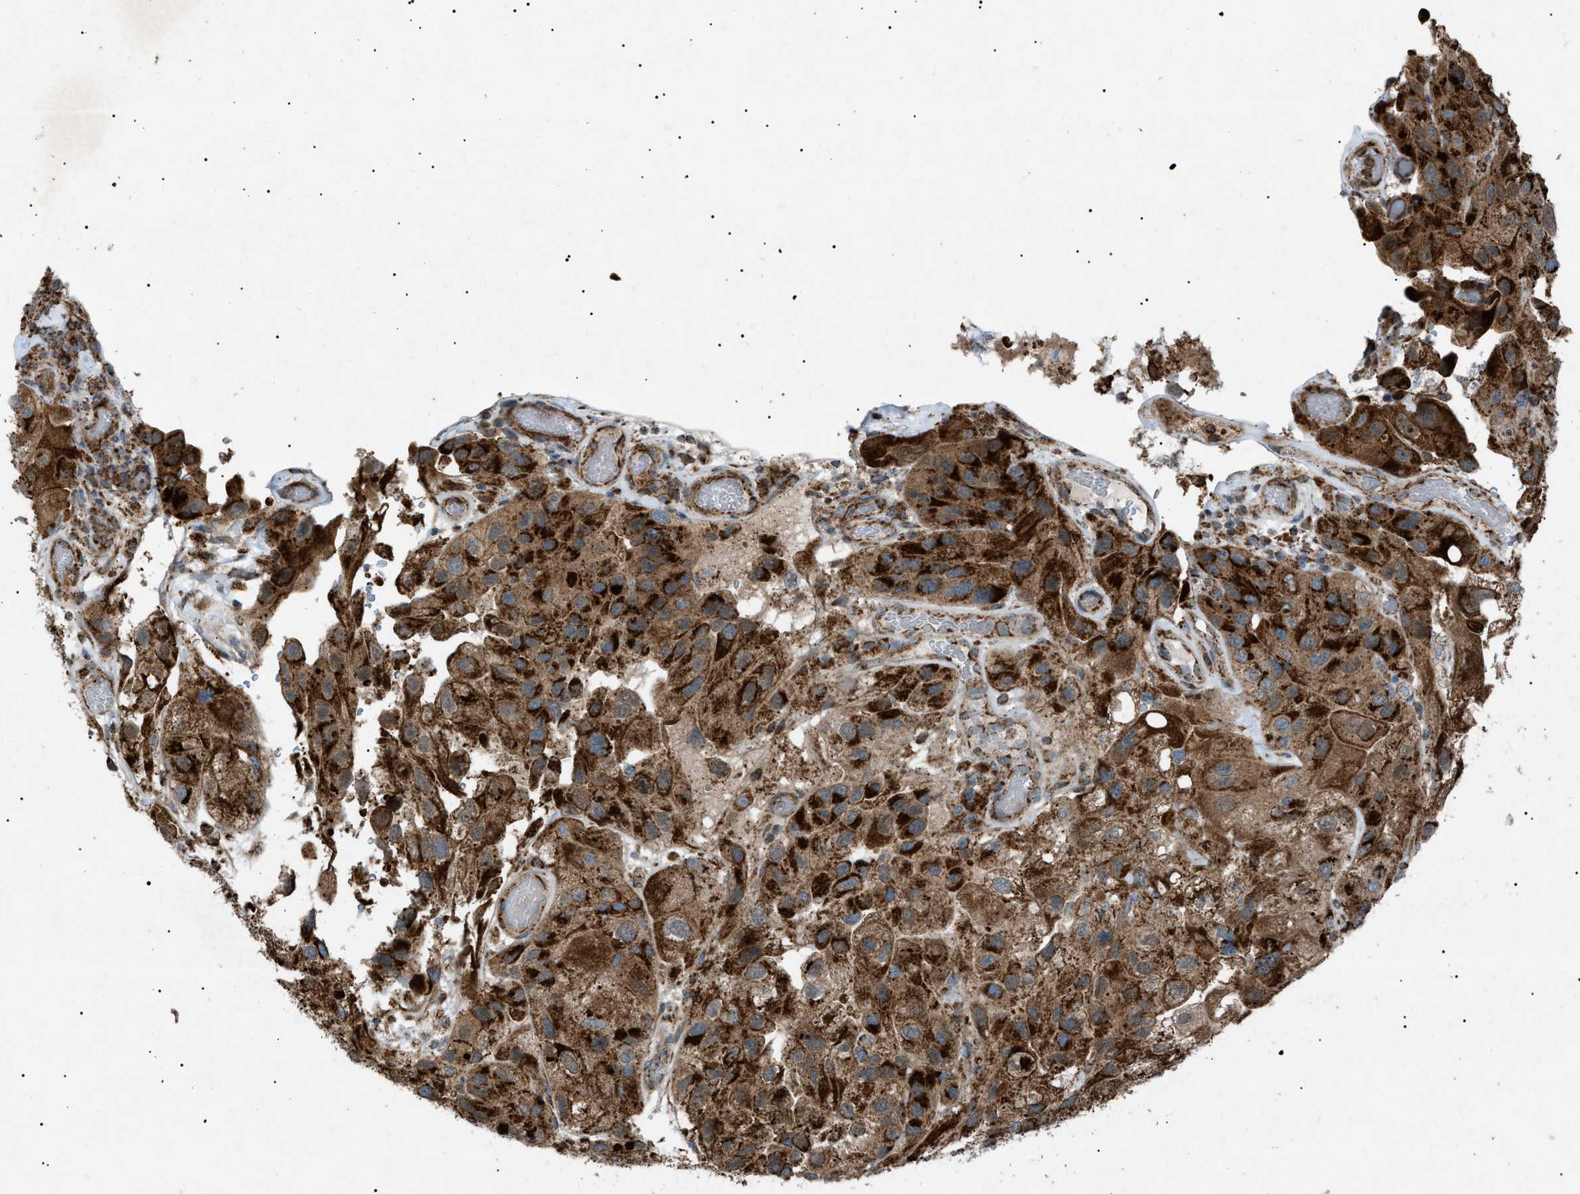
{"staining": {"intensity": "strong", "quantity": ">75%", "location": "cytoplasmic/membranous"}, "tissue": "urothelial cancer", "cell_type": "Tumor cells", "image_type": "cancer", "snomed": [{"axis": "morphology", "description": "Urothelial carcinoma, High grade"}, {"axis": "topography", "description": "Urinary bladder"}], "caption": "Tumor cells reveal high levels of strong cytoplasmic/membranous staining in approximately >75% of cells in urothelial cancer.", "gene": "C1GALT1C1", "patient": {"sex": "female", "age": 64}}